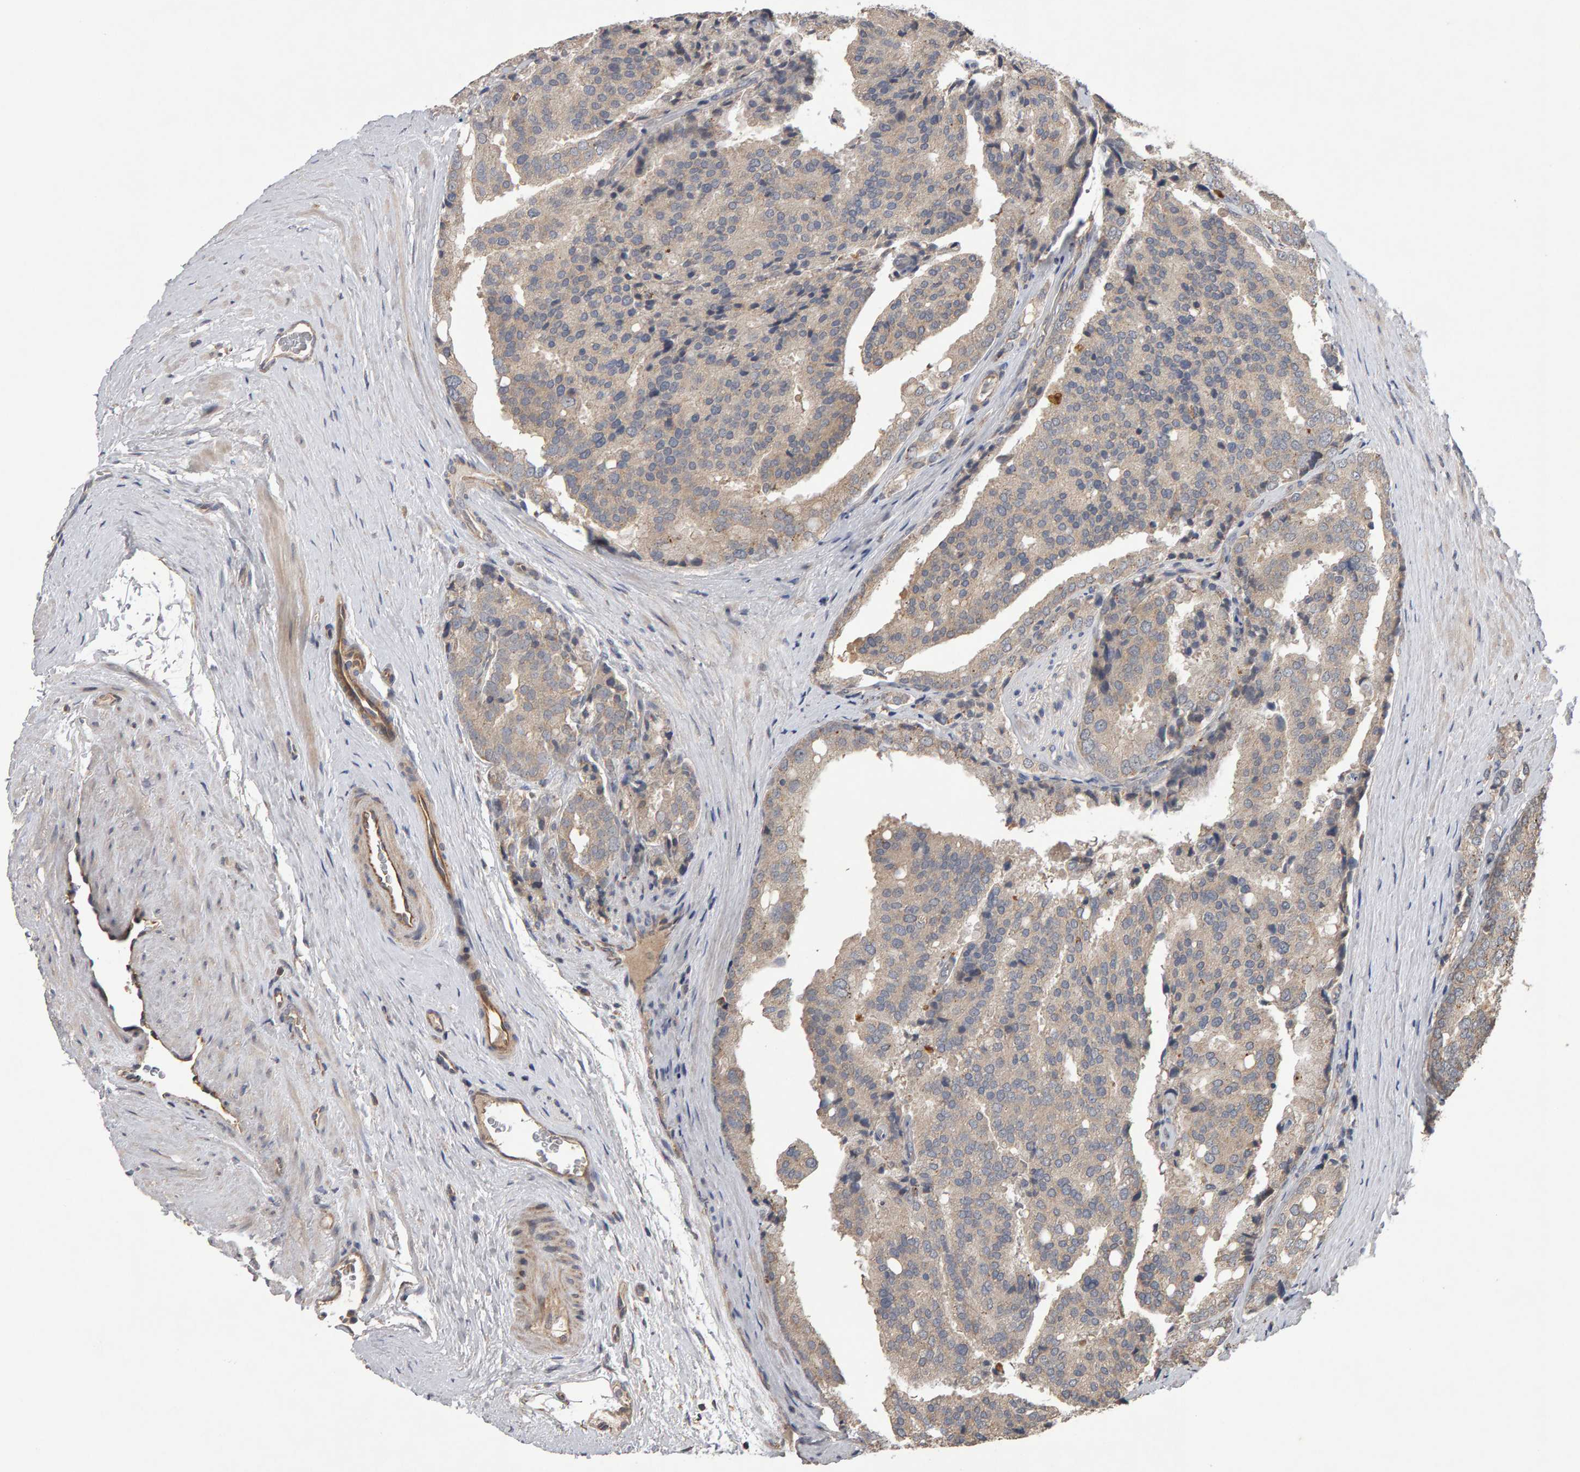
{"staining": {"intensity": "weak", "quantity": "25%-75%", "location": "cytoplasmic/membranous"}, "tissue": "prostate cancer", "cell_type": "Tumor cells", "image_type": "cancer", "snomed": [{"axis": "morphology", "description": "Adenocarcinoma, High grade"}, {"axis": "topography", "description": "Prostate"}], "caption": "Weak cytoplasmic/membranous expression is identified in approximately 25%-75% of tumor cells in prostate cancer (high-grade adenocarcinoma). Nuclei are stained in blue.", "gene": "COASY", "patient": {"sex": "male", "age": 50}}